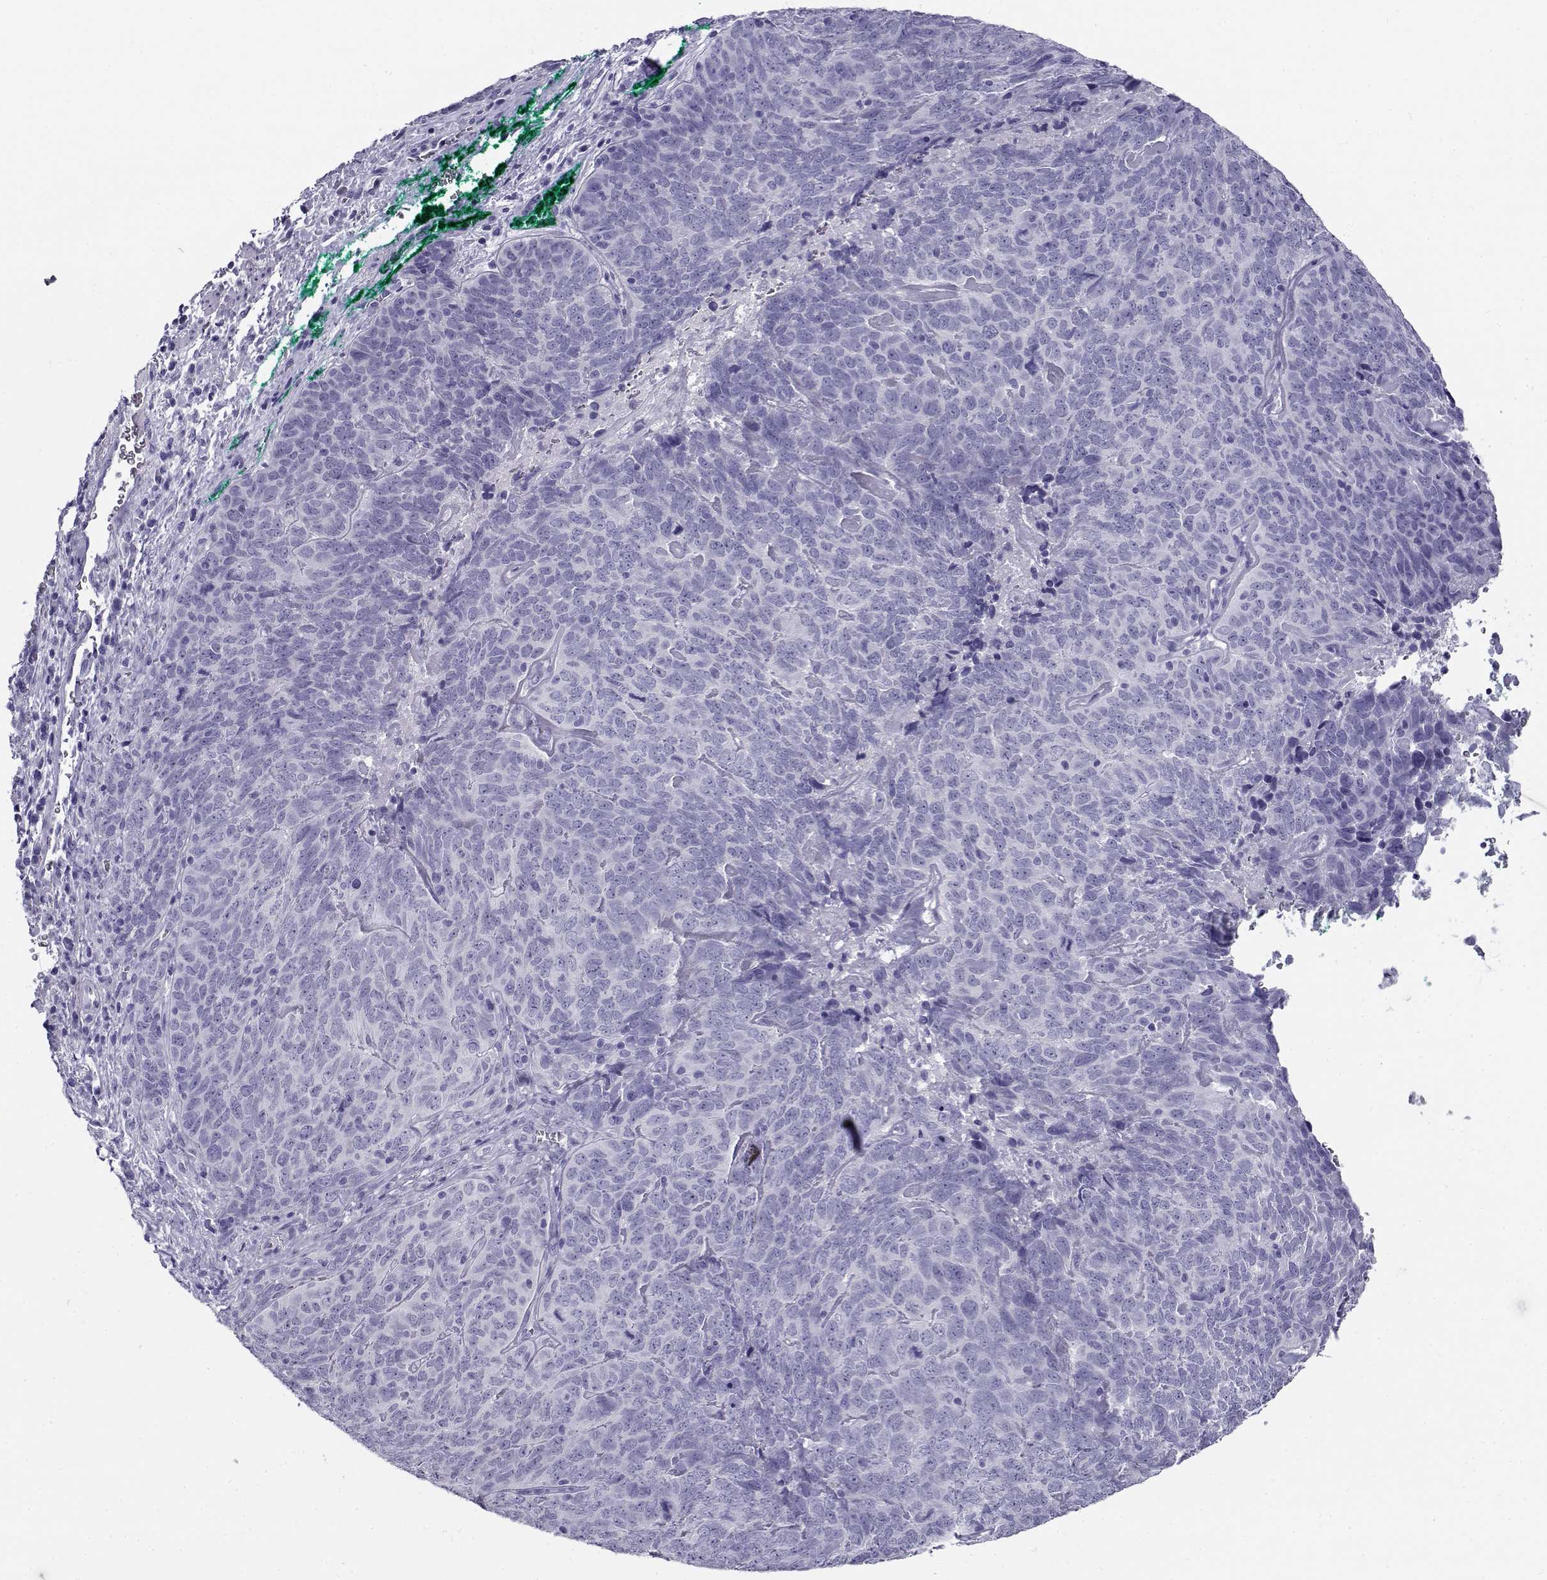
{"staining": {"intensity": "negative", "quantity": "none", "location": "none"}, "tissue": "skin cancer", "cell_type": "Tumor cells", "image_type": "cancer", "snomed": [{"axis": "morphology", "description": "Squamous cell carcinoma, NOS"}, {"axis": "topography", "description": "Skin"}, {"axis": "topography", "description": "Anal"}], "caption": "Squamous cell carcinoma (skin) stained for a protein using immunohistochemistry exhibits no positivity tumor cells.", "gene": "CABS1", "patient": {"sex": "female", "age": 51}}